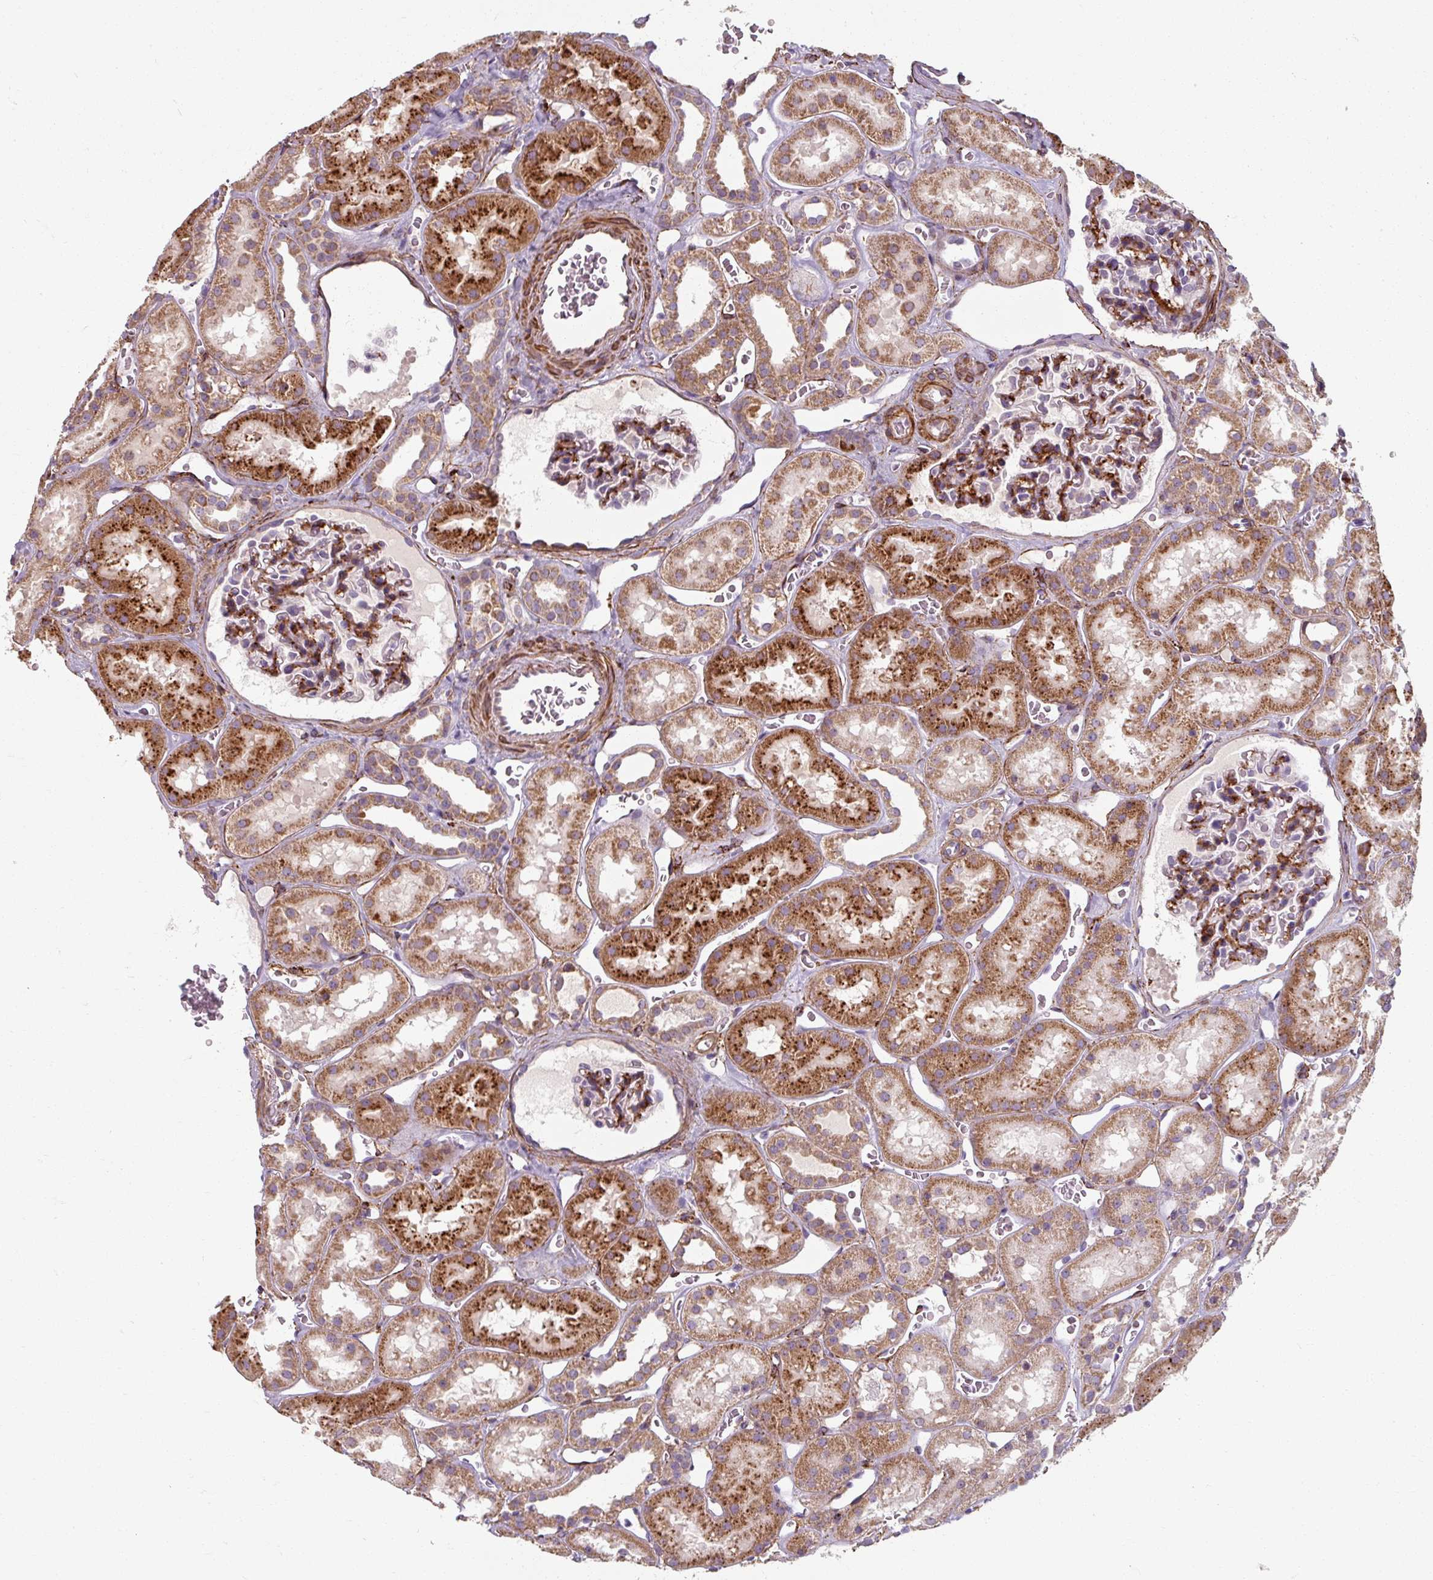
{"staining": {"intensity": "moderate", "quantity": "25%-75%", "location": "cytoplasmic/membranous"}, "tissue": "kidney", "cell_type": "Cells in glomeruli", "image_type": "normal", "snomed": [{"axis": "morphology", "description": "Normal tissue, NOS"}, {"axis": "topography", "description": "Kidney"}], "caption": "DAB (3,3'-diaminobenzidine) immunohistochemical staining of benign human kidney exhibits moderate cytoplasmic/membranous protein staining in about 25%-75% of cells in glomeruli. (DAB IHC, brown staining for protein, blue staining for nuclei).", "gene": "MRPS5", "patient": {"sex": "female", "age": 41}}